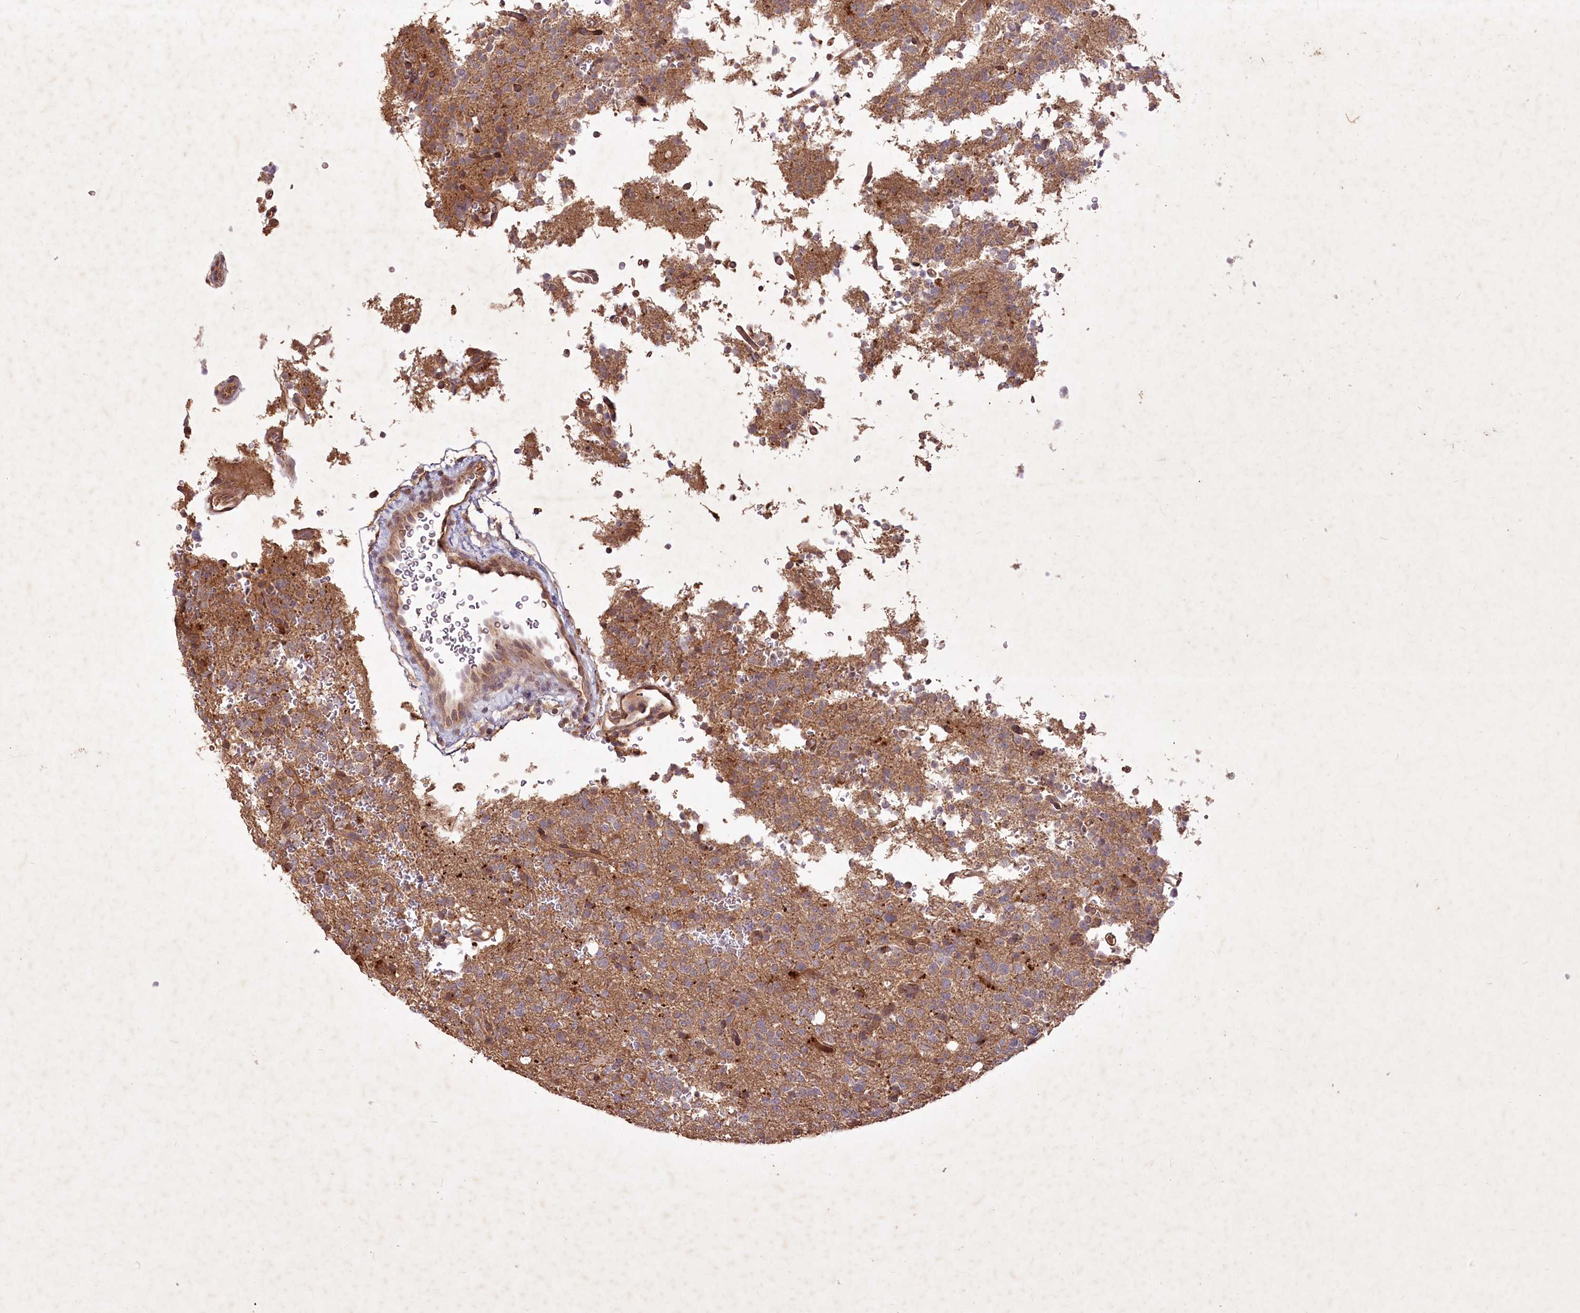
{"staining": {"intensity": "weak", "quantity": "25%-75%", "location": "cytoplasmic/membranous"}, "tissue": "glioma", "cell_type": "Tumor cells", "image_type": "cancer", "snomed": [{"axis": "morphology", "description": "Glioma, malignant, High grade"}, {"axis": "topography", "description": "Brain"}], "caption": "Protein expression analysis of human glioma reveals weak cytoplasmic/membranous positivity in approximately 25%-75% of tumor cells.", "gene": "IRAK1BP1", "patient": {"sex": "female", "age": 62}}